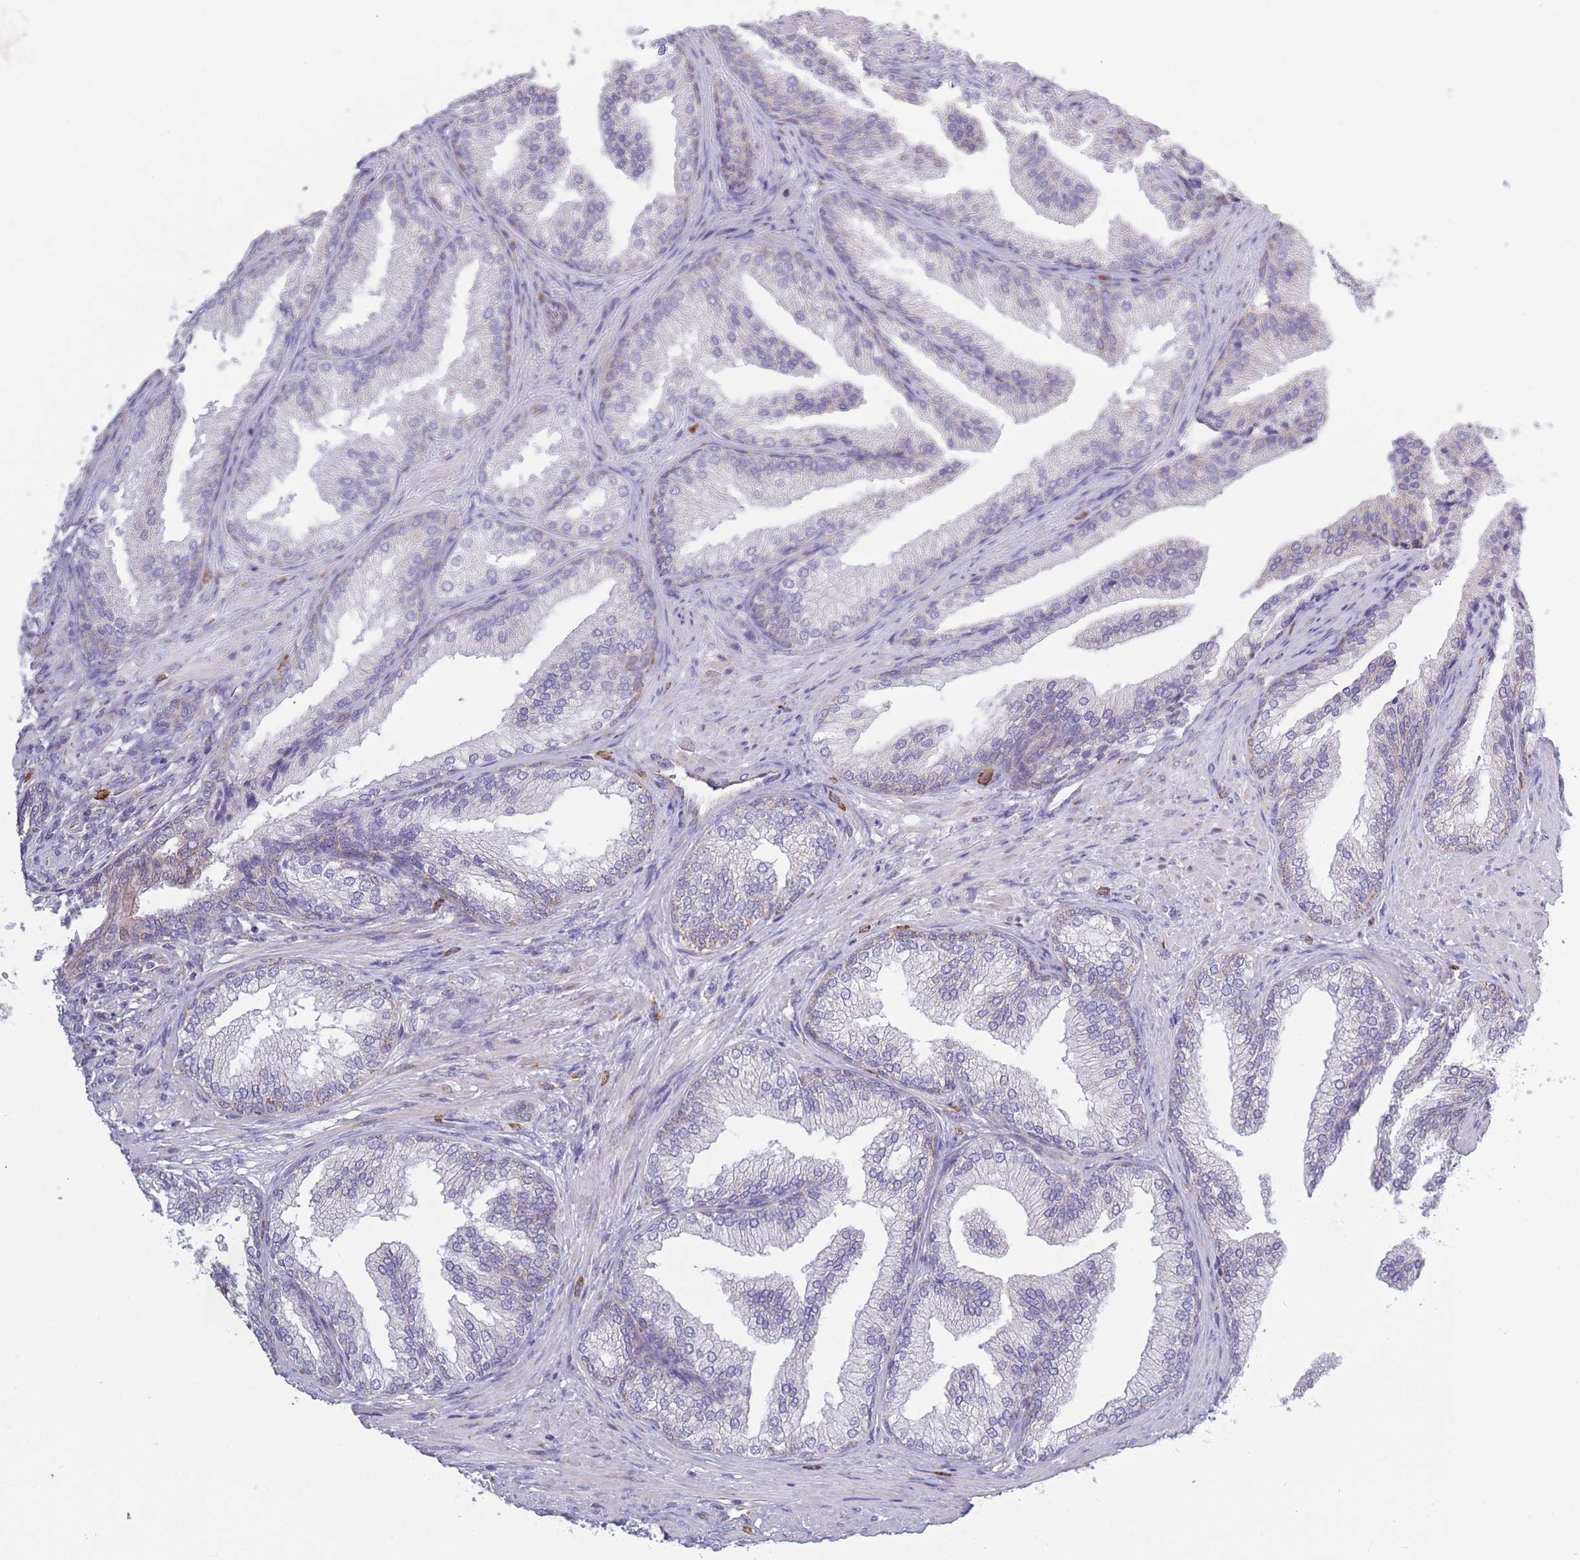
{"staining": {"intensity": "weak", "quantity": "<25%", "location": "cytoplasmic/membranous"}, "tissue": "prostate", "cell_type": "Glandular cells", "image_type": "normal", "snomed": [{"axis": "morphology", "description": "Normal tissue, NOS"}, {"axis": "topography", "description": "Prostate"}], "caption": "Photomicrograph shows no protein expression in glandular cells of unremarkable prostate. (DAB (3,3'-diaminobenzidine) immunohistochemistry (IHC) with hematoxylin counter stain).", "gene": "PDHA1", "patient": {"sex": "male", "age": 76}}